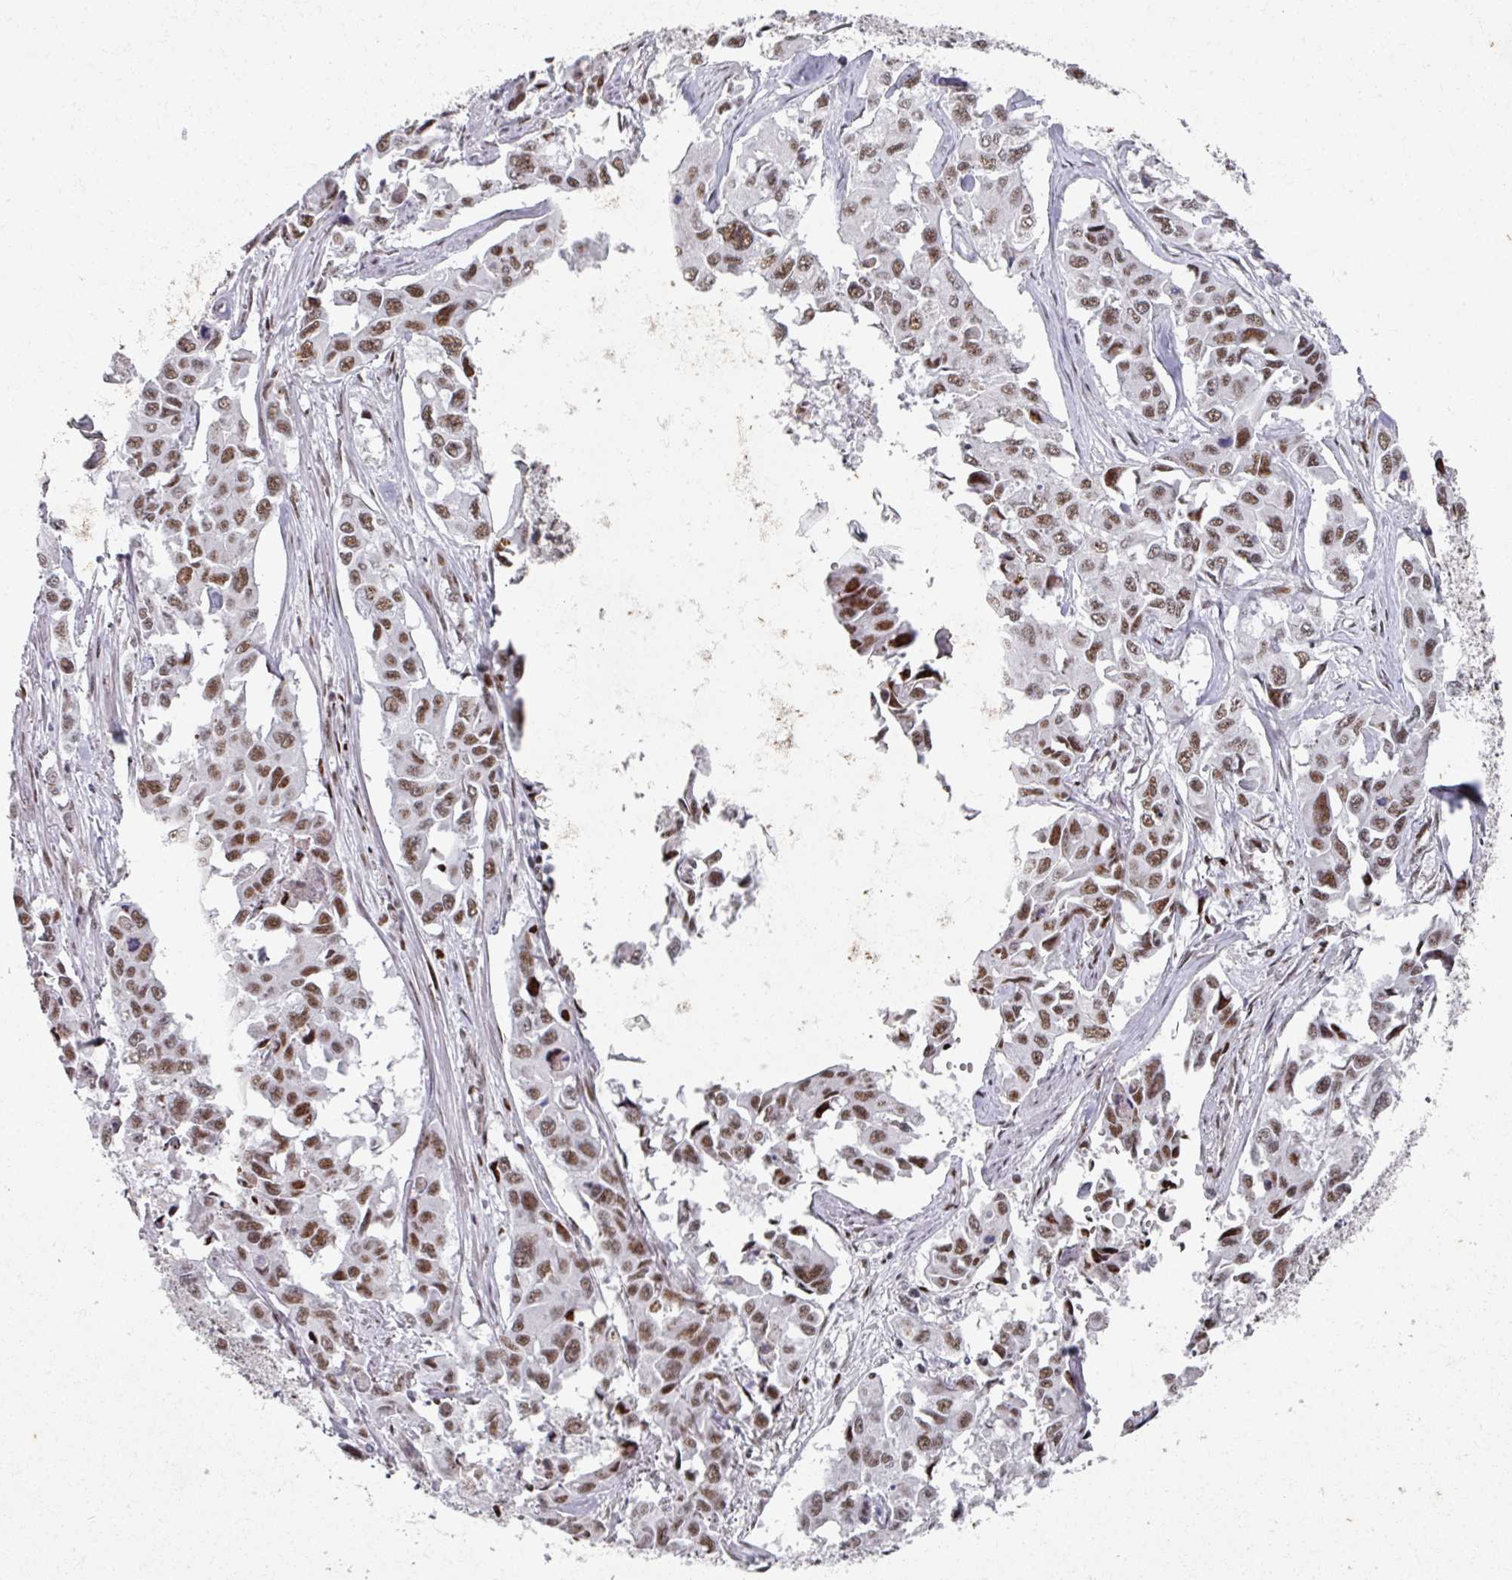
{"staining": {"intensity": "moderate", "quantity": ">75%", "location": "nuclear"}, "tissue": "lung cancer", "cell_type": "Tumor cells", "image_type": "cancer", "snomed": [{"axis": "morphology", "description": "Adenocarcinoma, NOS"}, {"axis": "topography", "description": "Lung"}], "caption": "The image displays staining of lung cancer (adenocarcinoma), revealing moderate nuclear protein expression (brown color) within tumor cells.", "gene": "SF3B5", "patient": {"sex": "male", "age": 64}}